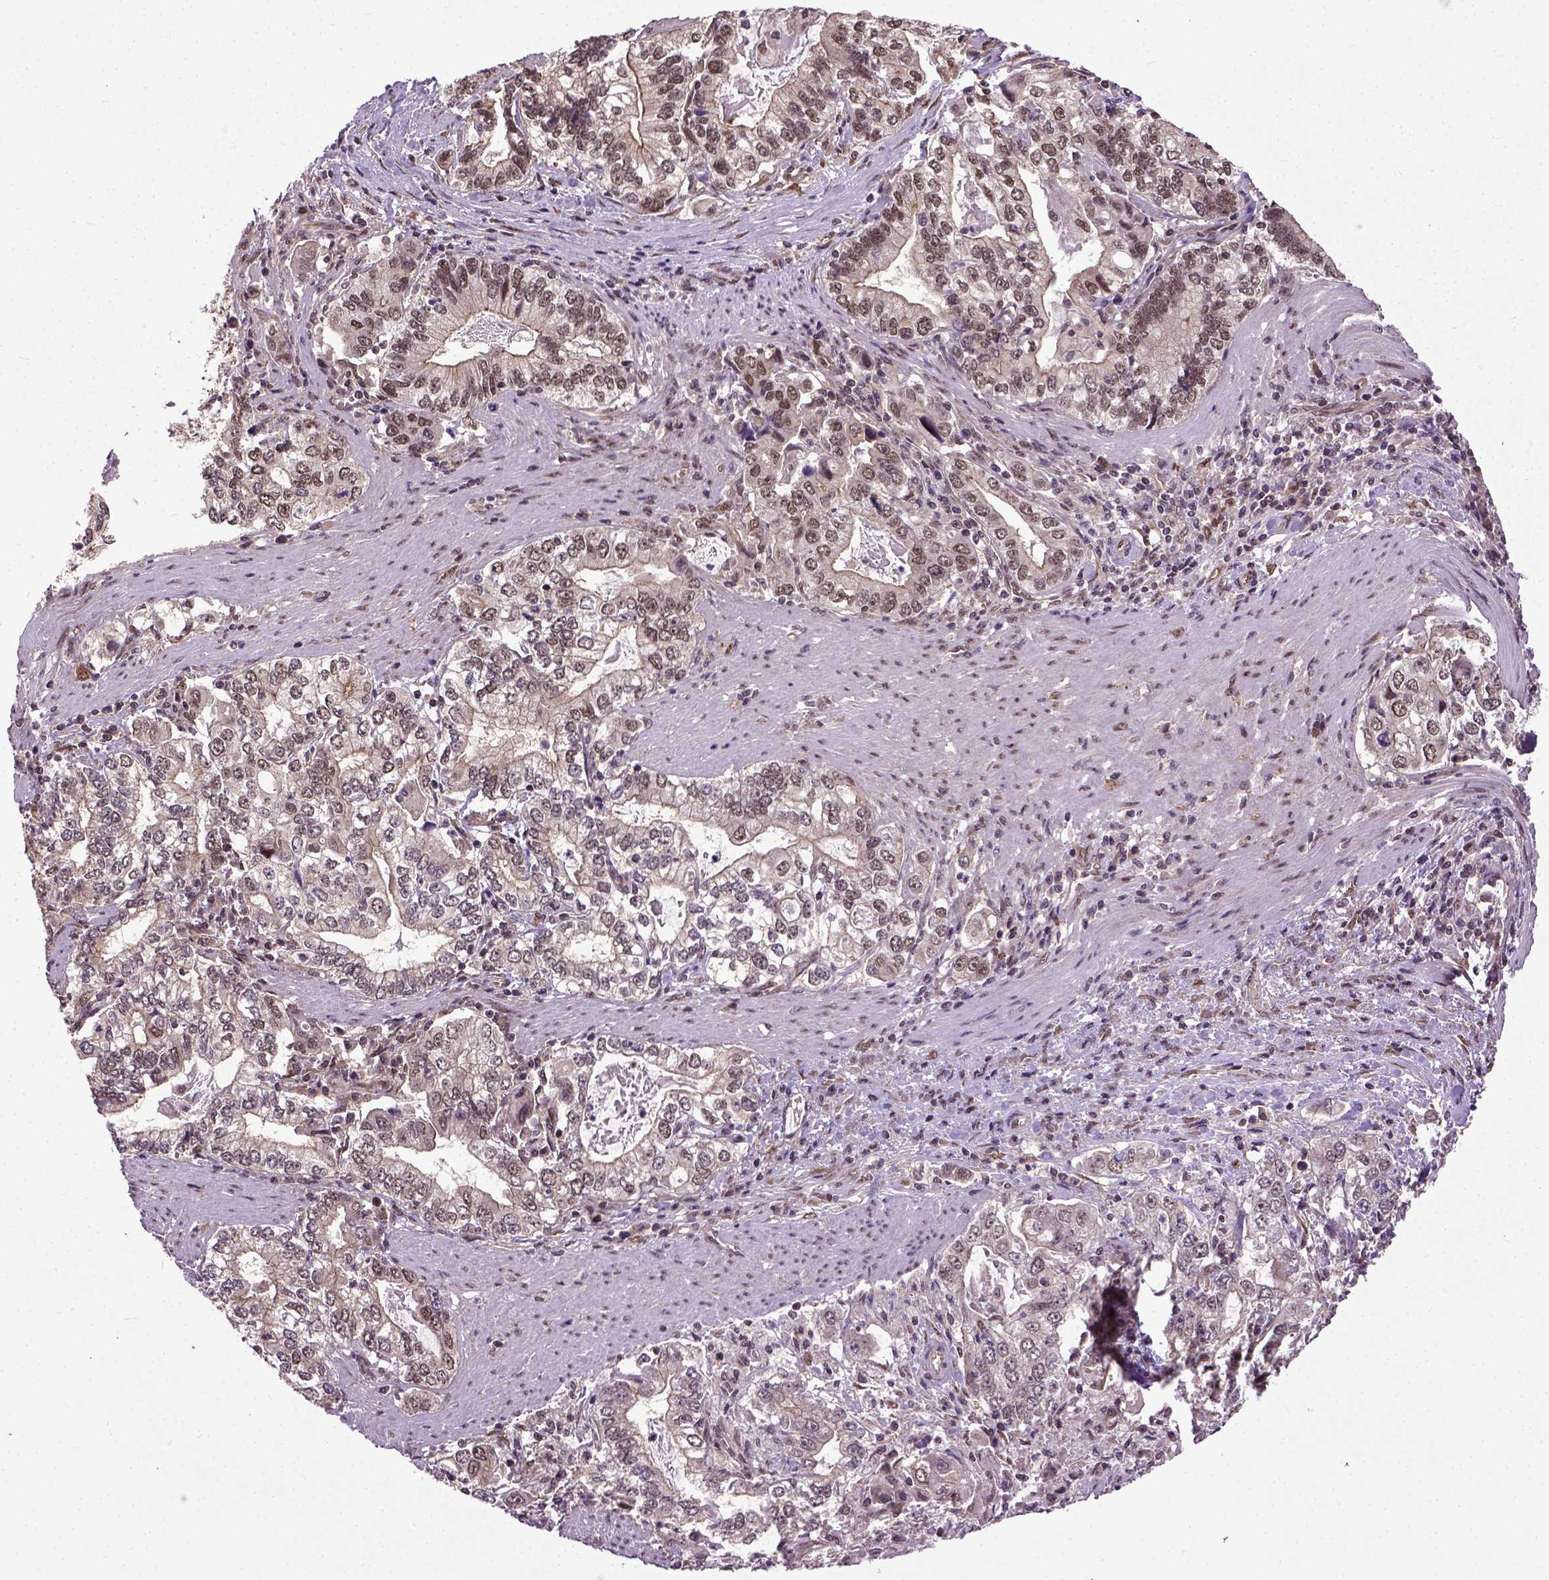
{"staining": {"intensity": "moderate", "quantity": "25%-75%", "location": "nuclear"}, "tissue": "stomach cancer", "cell_type": "Tumor cells", "image_type": "cancer", "snomed": [{"axis": "morphology", "description": "Adenocarcinoma, NOS"}, {"axis": "topography", "description": "Stomach, lower"}], "caption": "Approximately 25%-75% of tumor cells in adenocarcinoma (stomach) display moderate nuclear protein positivity as visualized by brown immunohistochemical staining.", "gene": "UBA3", "patient": {"sex": "female", "age": 72}}